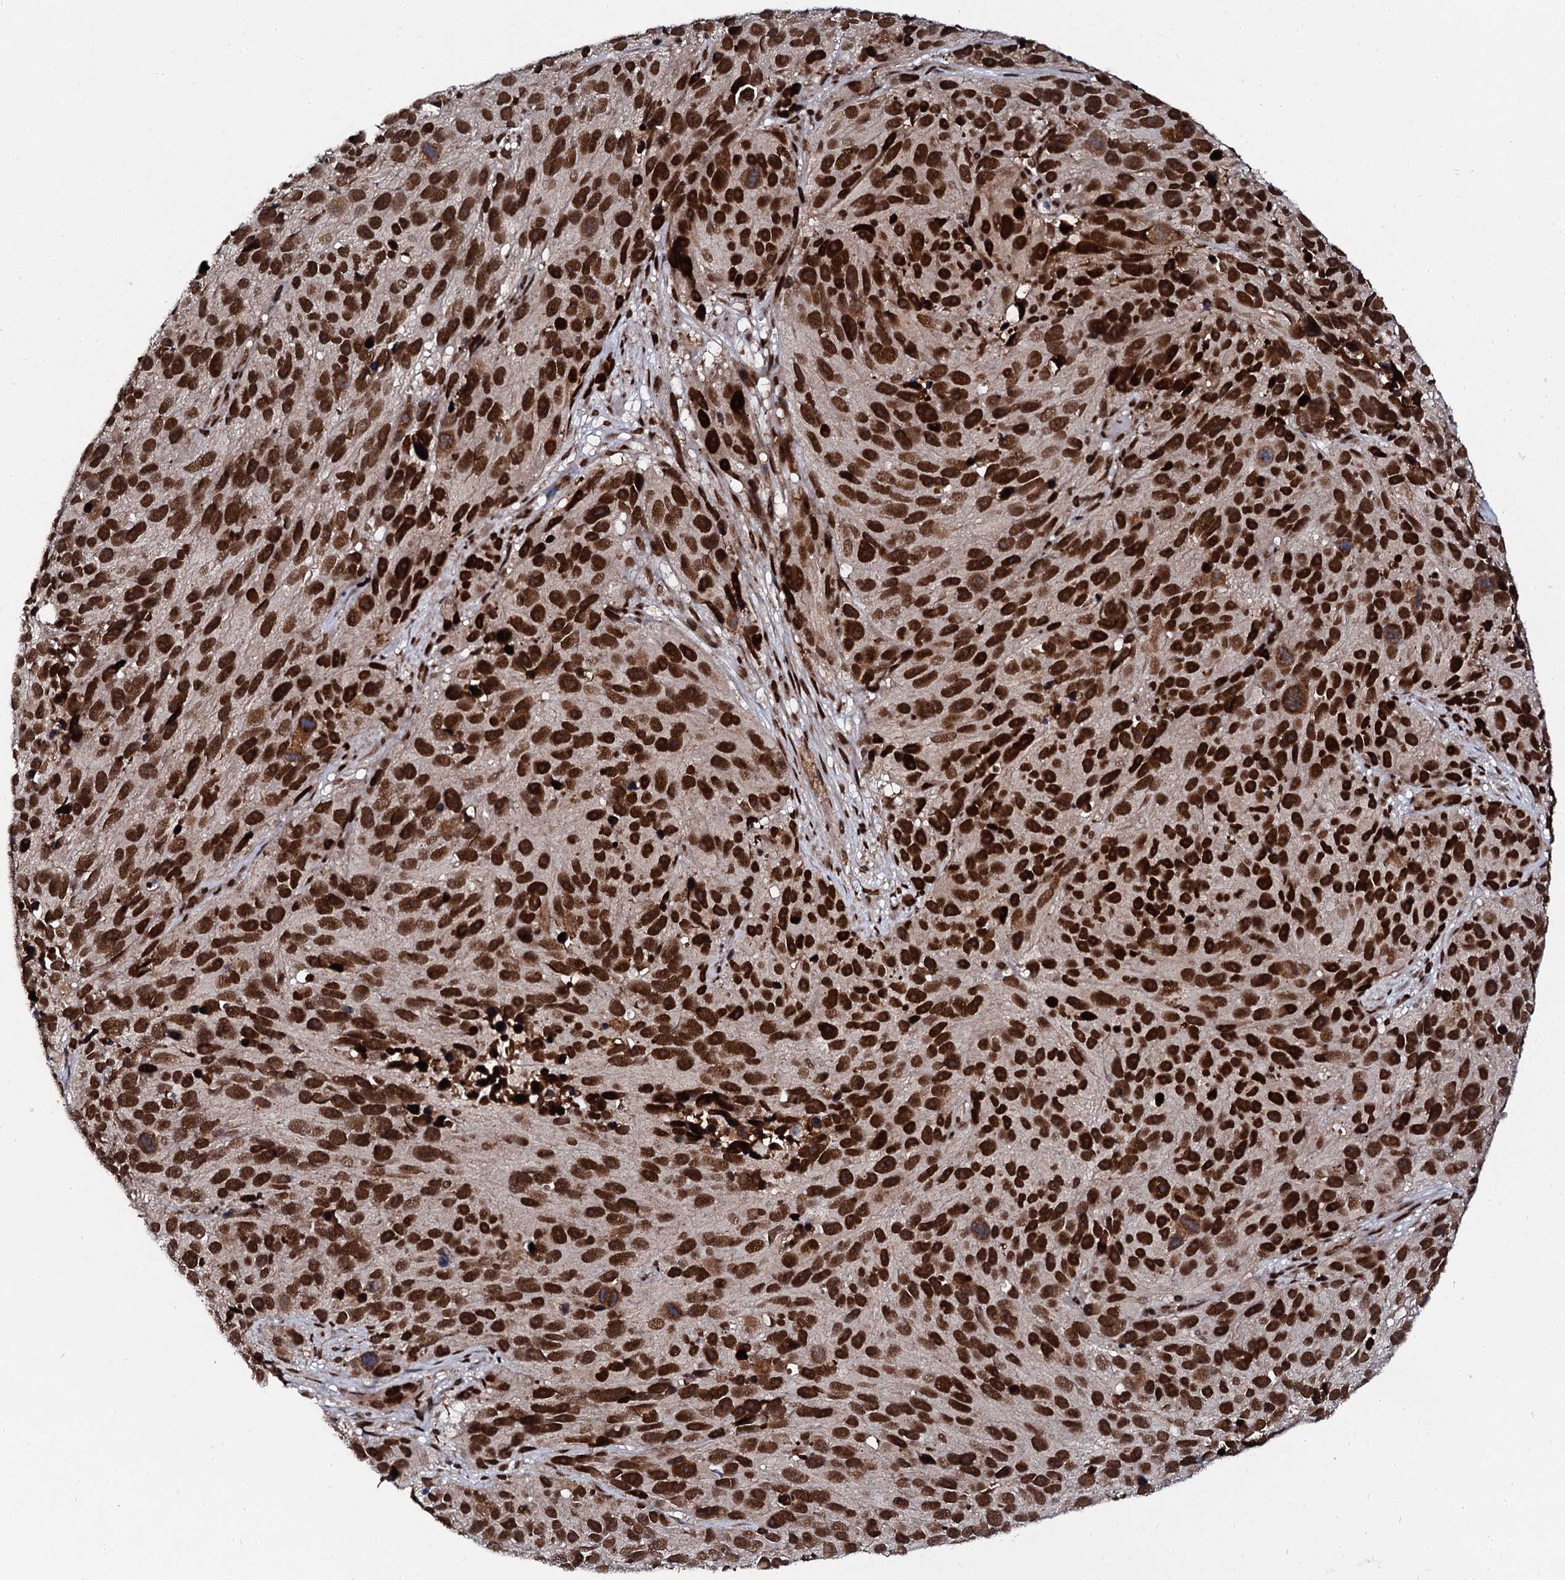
{"staining": {"intensity": "strong", "quantity": ">75%", "location": "nuclear"}, "tissue": "melanoma", "cell_type": "Tumor cells", "image_type": "cancer", "snomed": [{"axis": "morphology", "description": "Malignant melanoma, NOS"}, {"axis": "topography", "description": "Skin"}], "caption": "Protein staining of melanoma tissue shows strong nuclear expression in approximately >75% of tumor cells.", "gene": "CSTF3", "patient": {"sex": "male", "age": 84}}